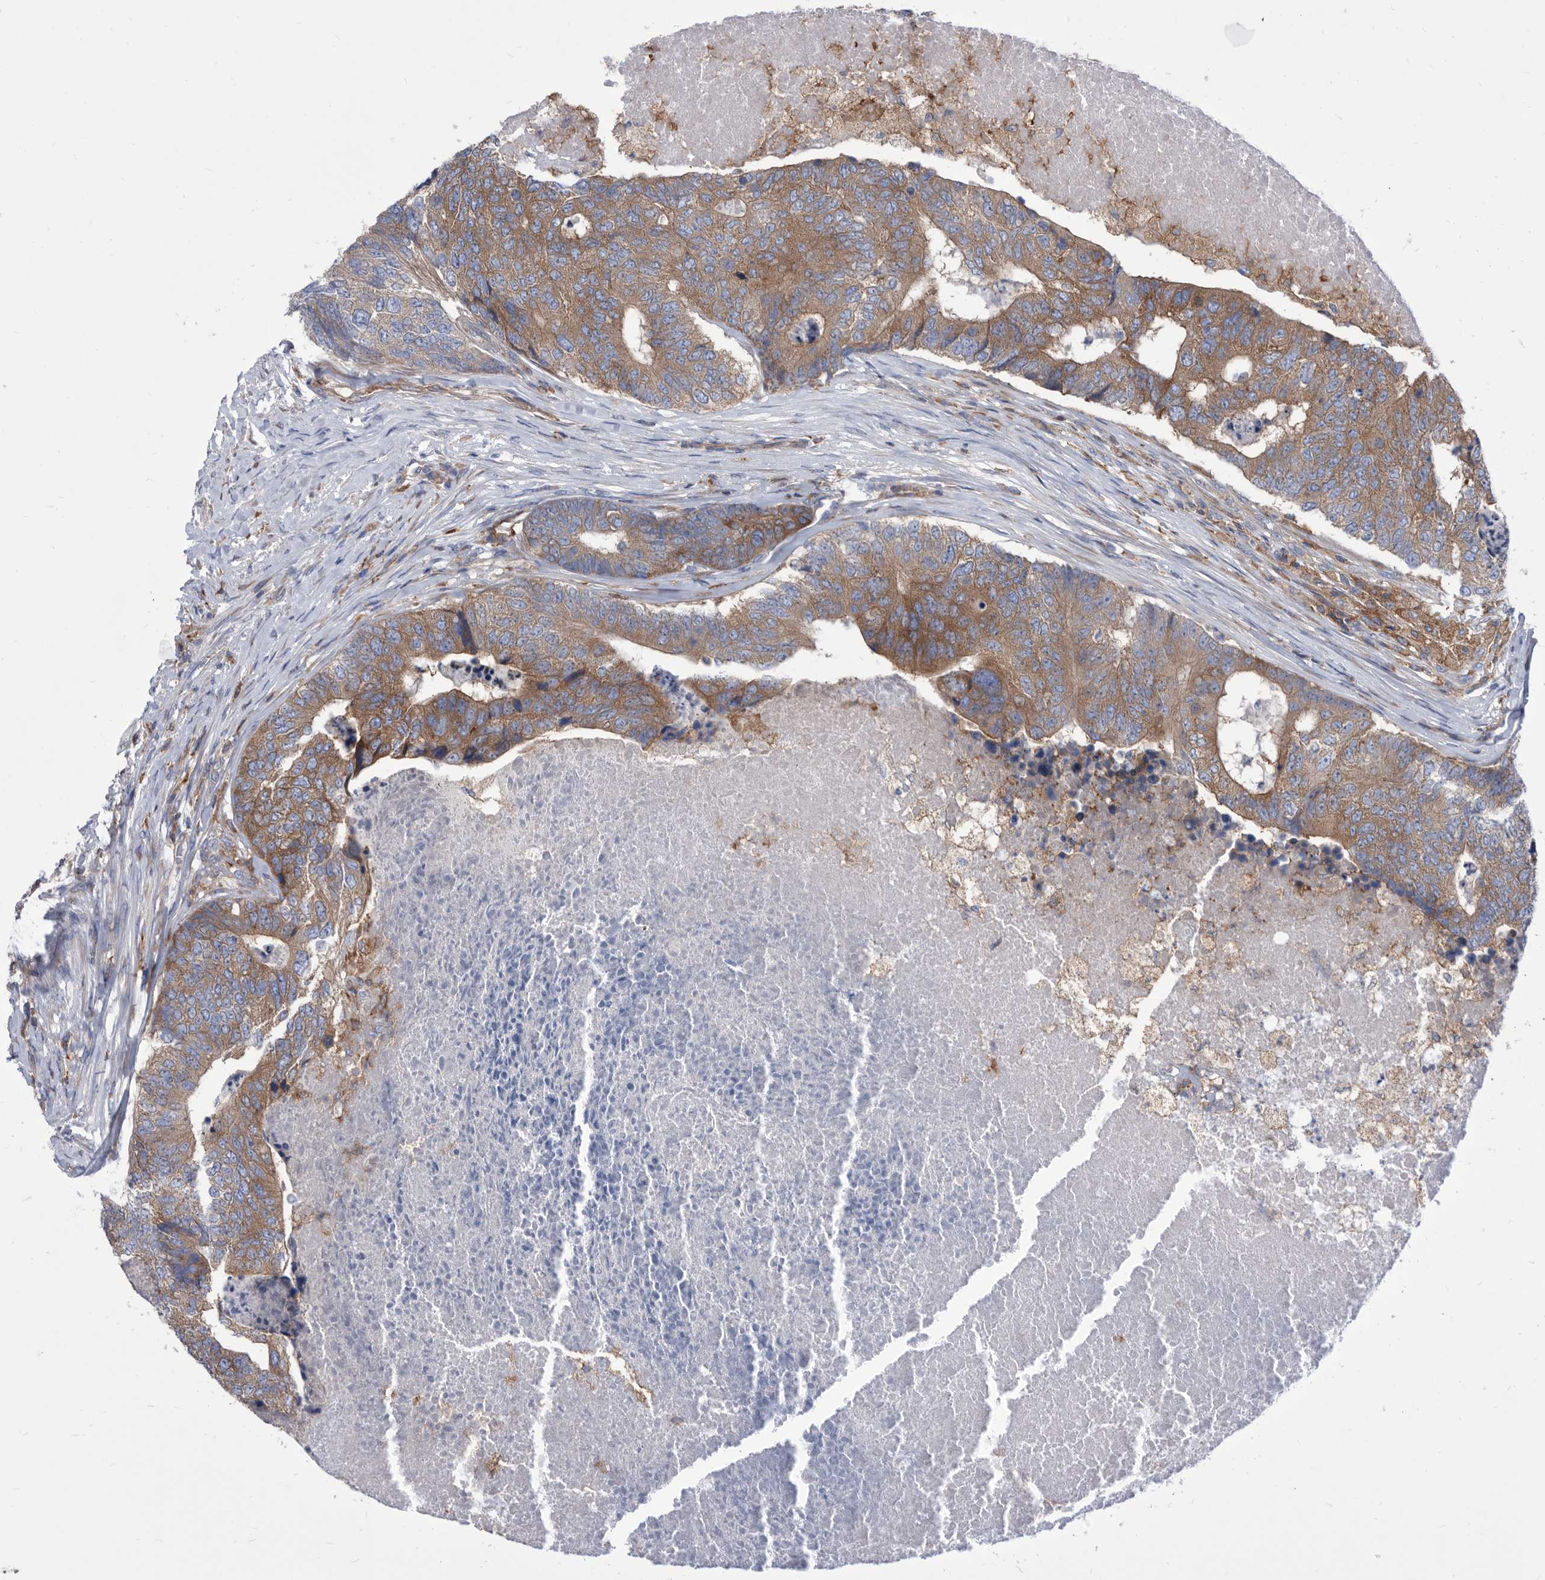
{"staining": {"intensity": "moderate", "quantity": ">75%", "location": "cytoplasmic/membranous"}, "tissue": "colorectal cancer", "cell_type": "Tumor cells", "image_type": "cancer", "snomed": [{"axis": "morphology", "description": "Adenocarcinoma, NOS"}, {"axis": "topography", "description": "Colon"}], "caption": "Colorectal cancer (adenocarcinoma) tissue displays moderate cytoplasmic/membranous positivity in about >75% of tumor cells (Stains: DAB (3,3'-diaminobenzidine) in brown, nuclei in blue, Microscopy: brightfield microscopy at high magnification).", "gene": "SMG7", "patient": {"sex": "female", "age": 67}}